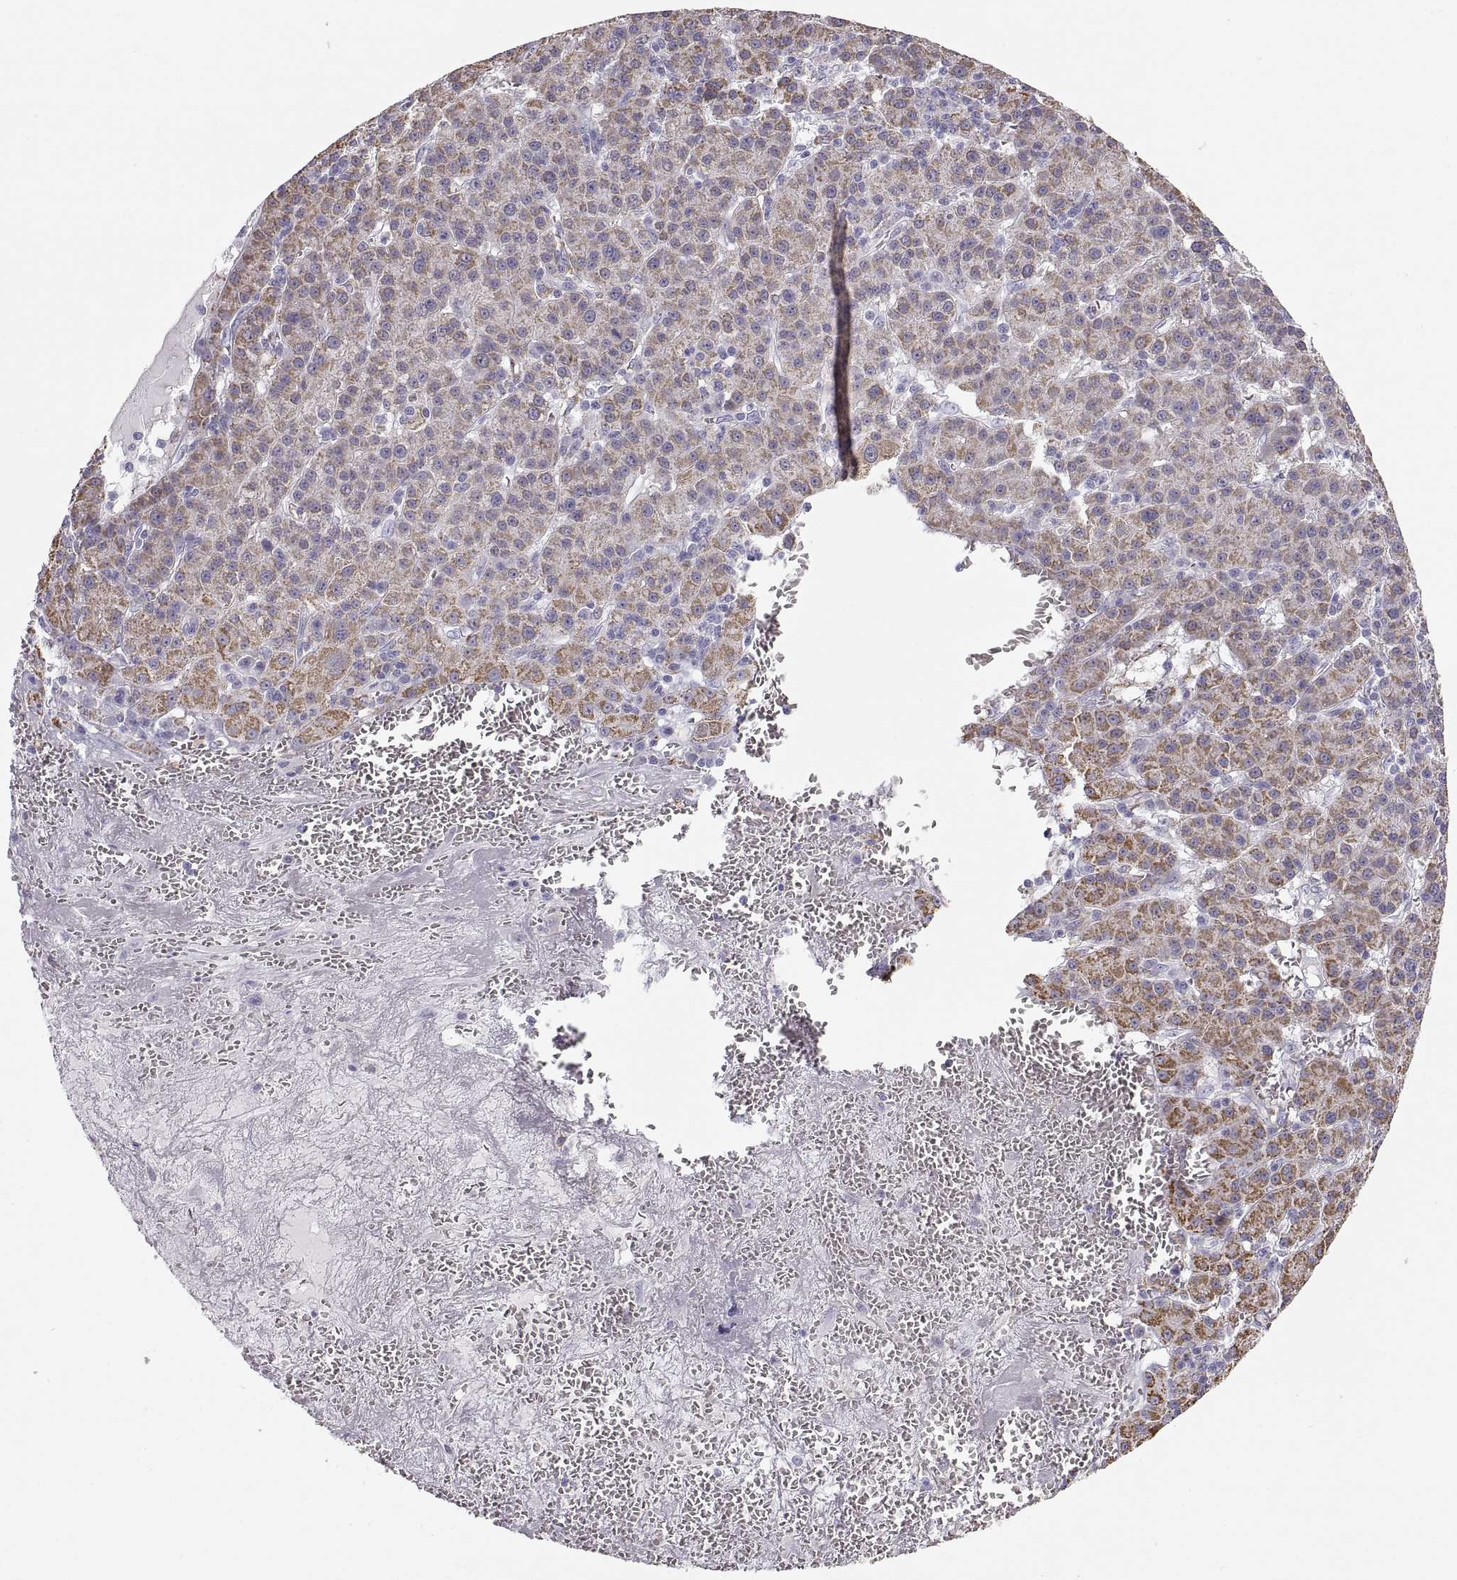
{"staining": {"intensity": "strong", "quantity": "<25%", "location": "cytoplasmic/membranous"}, "tissue": "liver cancer", "cell_type": "Tumor cells", "image_type": "cancer", "snomed": [{"axis": "morphology", "description": "Carcinoma, Hepatocellular, NOS"}, {"axis": "topography", "description": "Liver"}], "caption": "Immunohistochemistry (IHC) (DAB (3,3'-diaminobenzidine)) staining of liver cancer demonstrates strong cytoplasmic/membranous protein expression in about <25% of tumor cells. (Stains: DAB (3,3'-diaminobenzidine) in brown, nuclei in blue, Microscopy: brightfield microscopy at high magnification).", "gene": "COL9A3", "patient": {"sex": "female", "age": 60}}